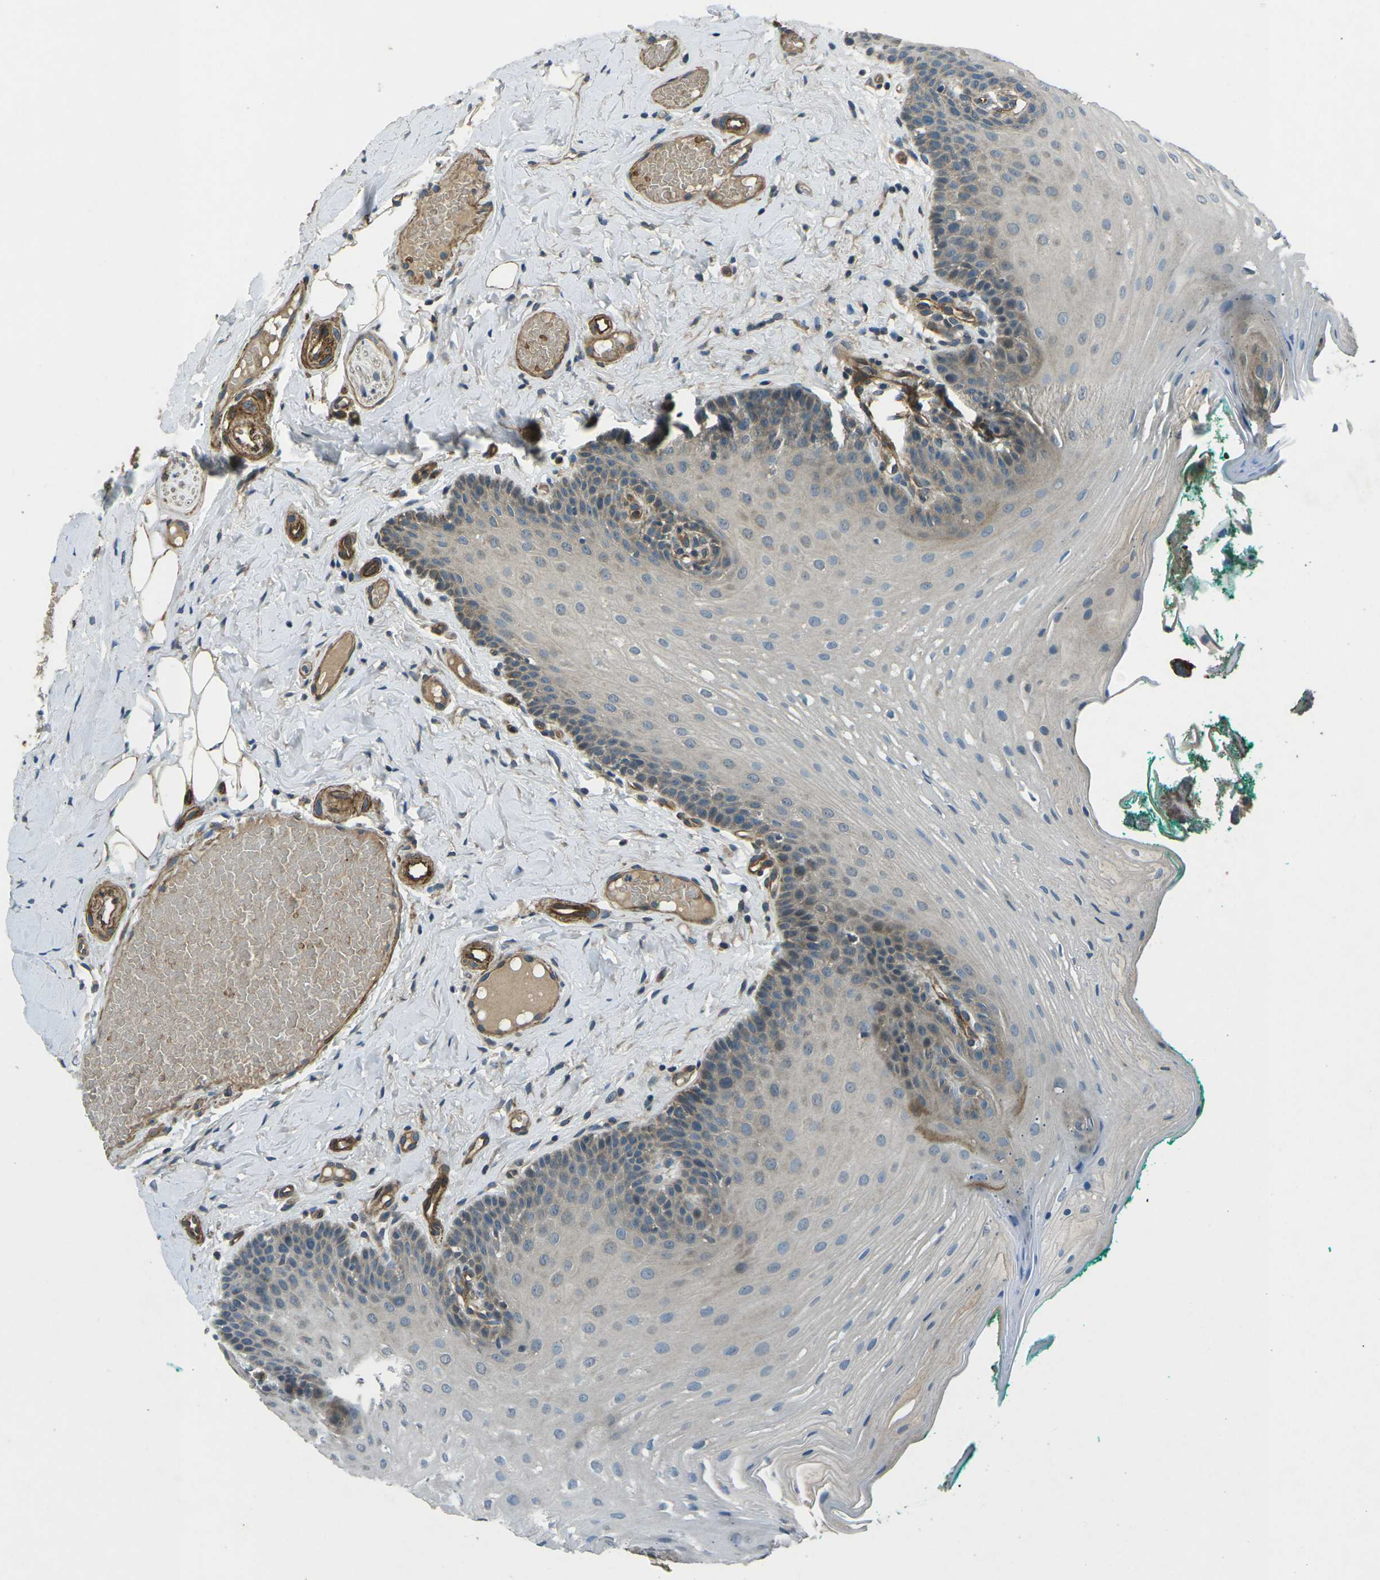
{"staining": {"intensity": "weak", "quantity": "25%-75%", "location": "cytoplasmic/membranous"}, "tissue": "oral mucosa", "cell_type": "Squamous epithelial cells", "image_type": "normal", "snomed": [{"axis": "morphology", "description": "Normal tissue, NOS"}, {"axis": "topography", "description": "Oral tissue"}], "caption": "Immunohistochemistry staining of benign oral mucosa, which demonstrates low levels of weak cytoplasmic/membranous positivity in about 25%-75% of squamous epithelial cells indicating weak cytoplasmic/membranous protein staining. The staining was performed using DAB (brown) for protein detection and nuclei were counterstained in hematoxylin (blue).", "gene": "AFAP1", "patient": {"sex": "male", "age": 58}}